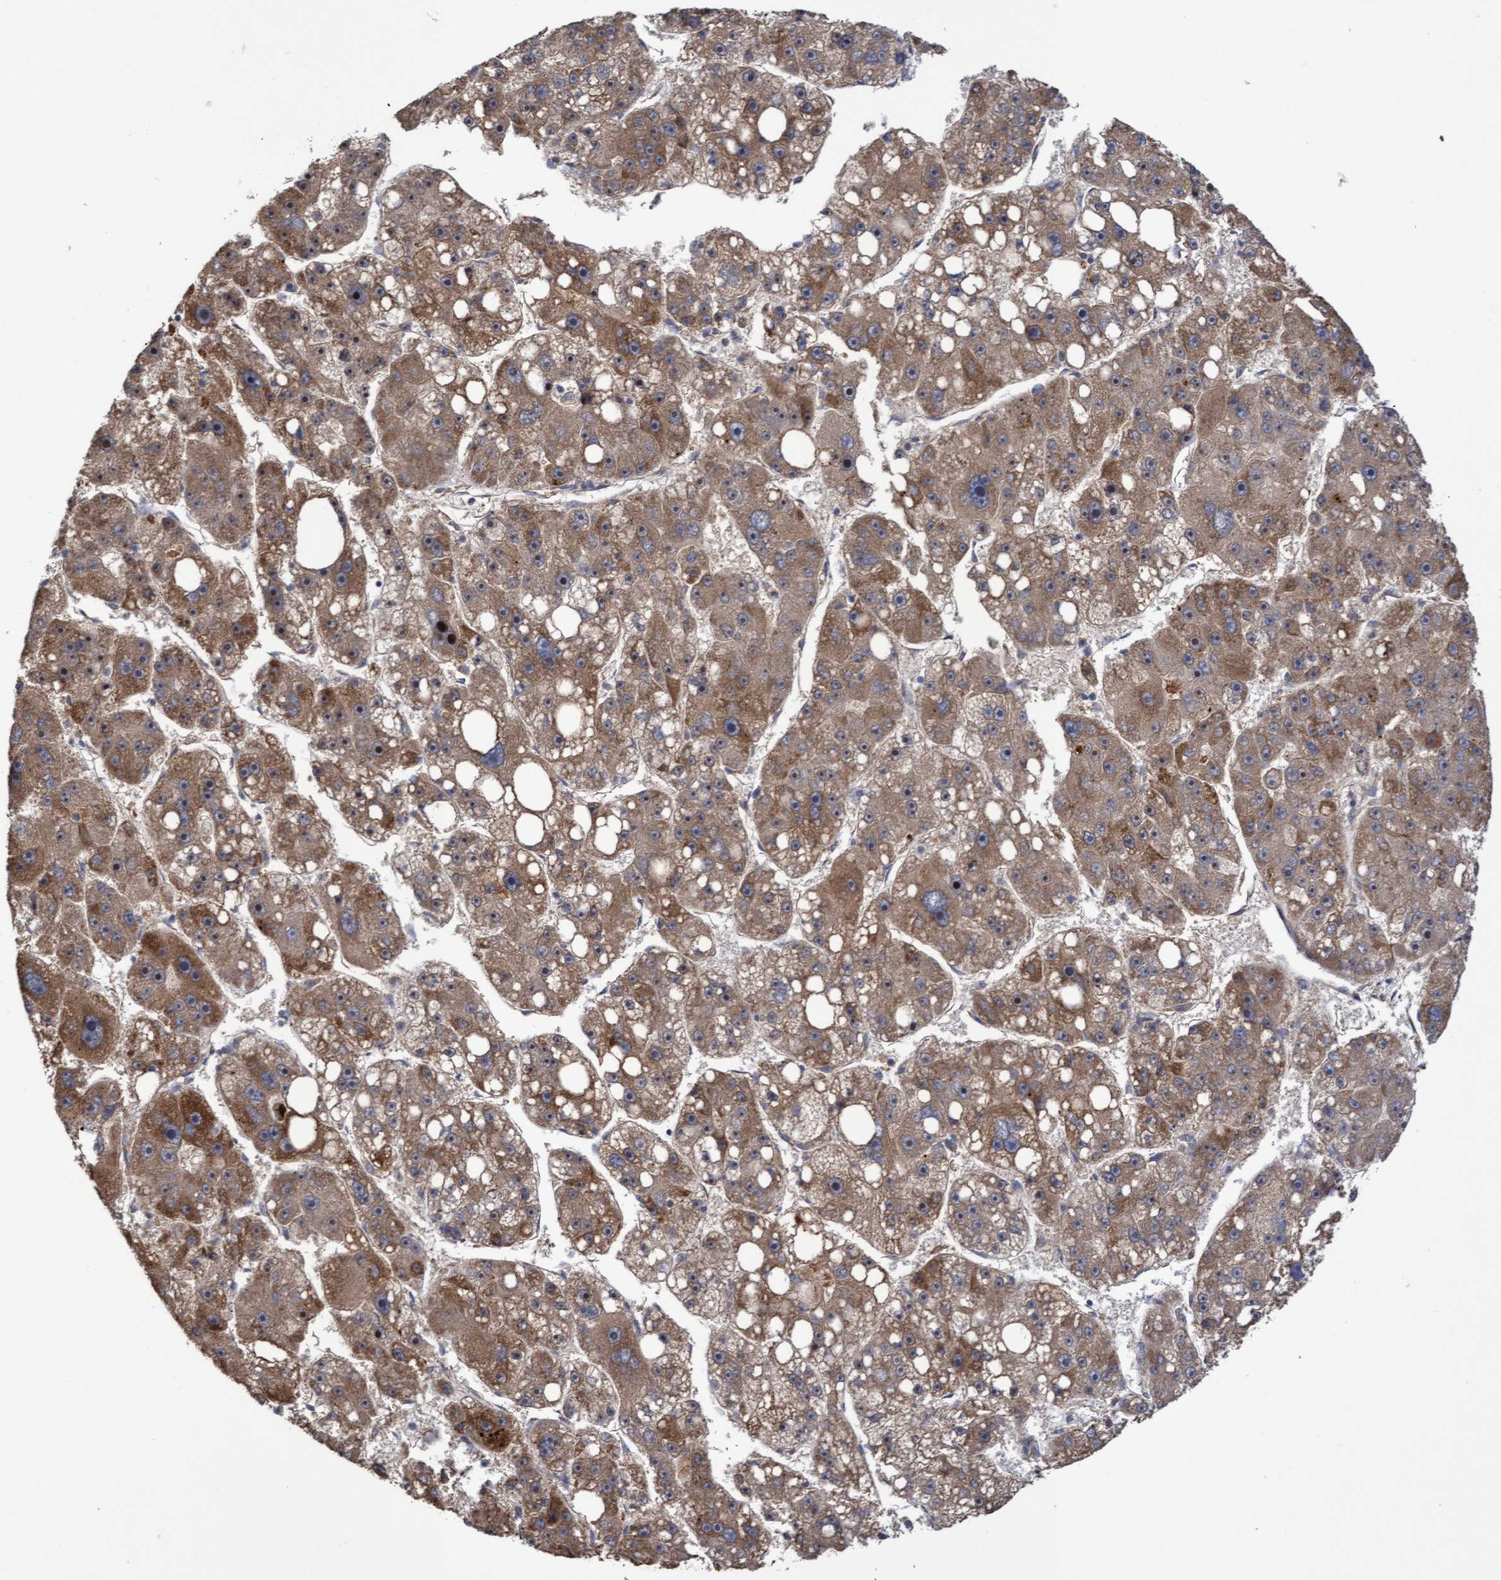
{"staining": {"intensity": "moderate", "quantity": ">75%", "location": "cytoplasmic/membranous,nuclear"}, "tissue": "liver cancer", "cell_type": "Tumor cells", "image_type": "cancer", "snomed": [{"axis": "morphology", "description": "Carcinoma, Hepatocellular, NOS"}, {"axis": "topography", "description": "Liver"}], "caption": "Liver hepatocellular carcinoma stained with DAB immunohistochemistry demonstrates medium levels of moderate cytoplasmic/membranous and nuclear positivity in about >75% of tumor cells.", "gene": "ELP5", "patient": {"sex": "female", "age": 61}}